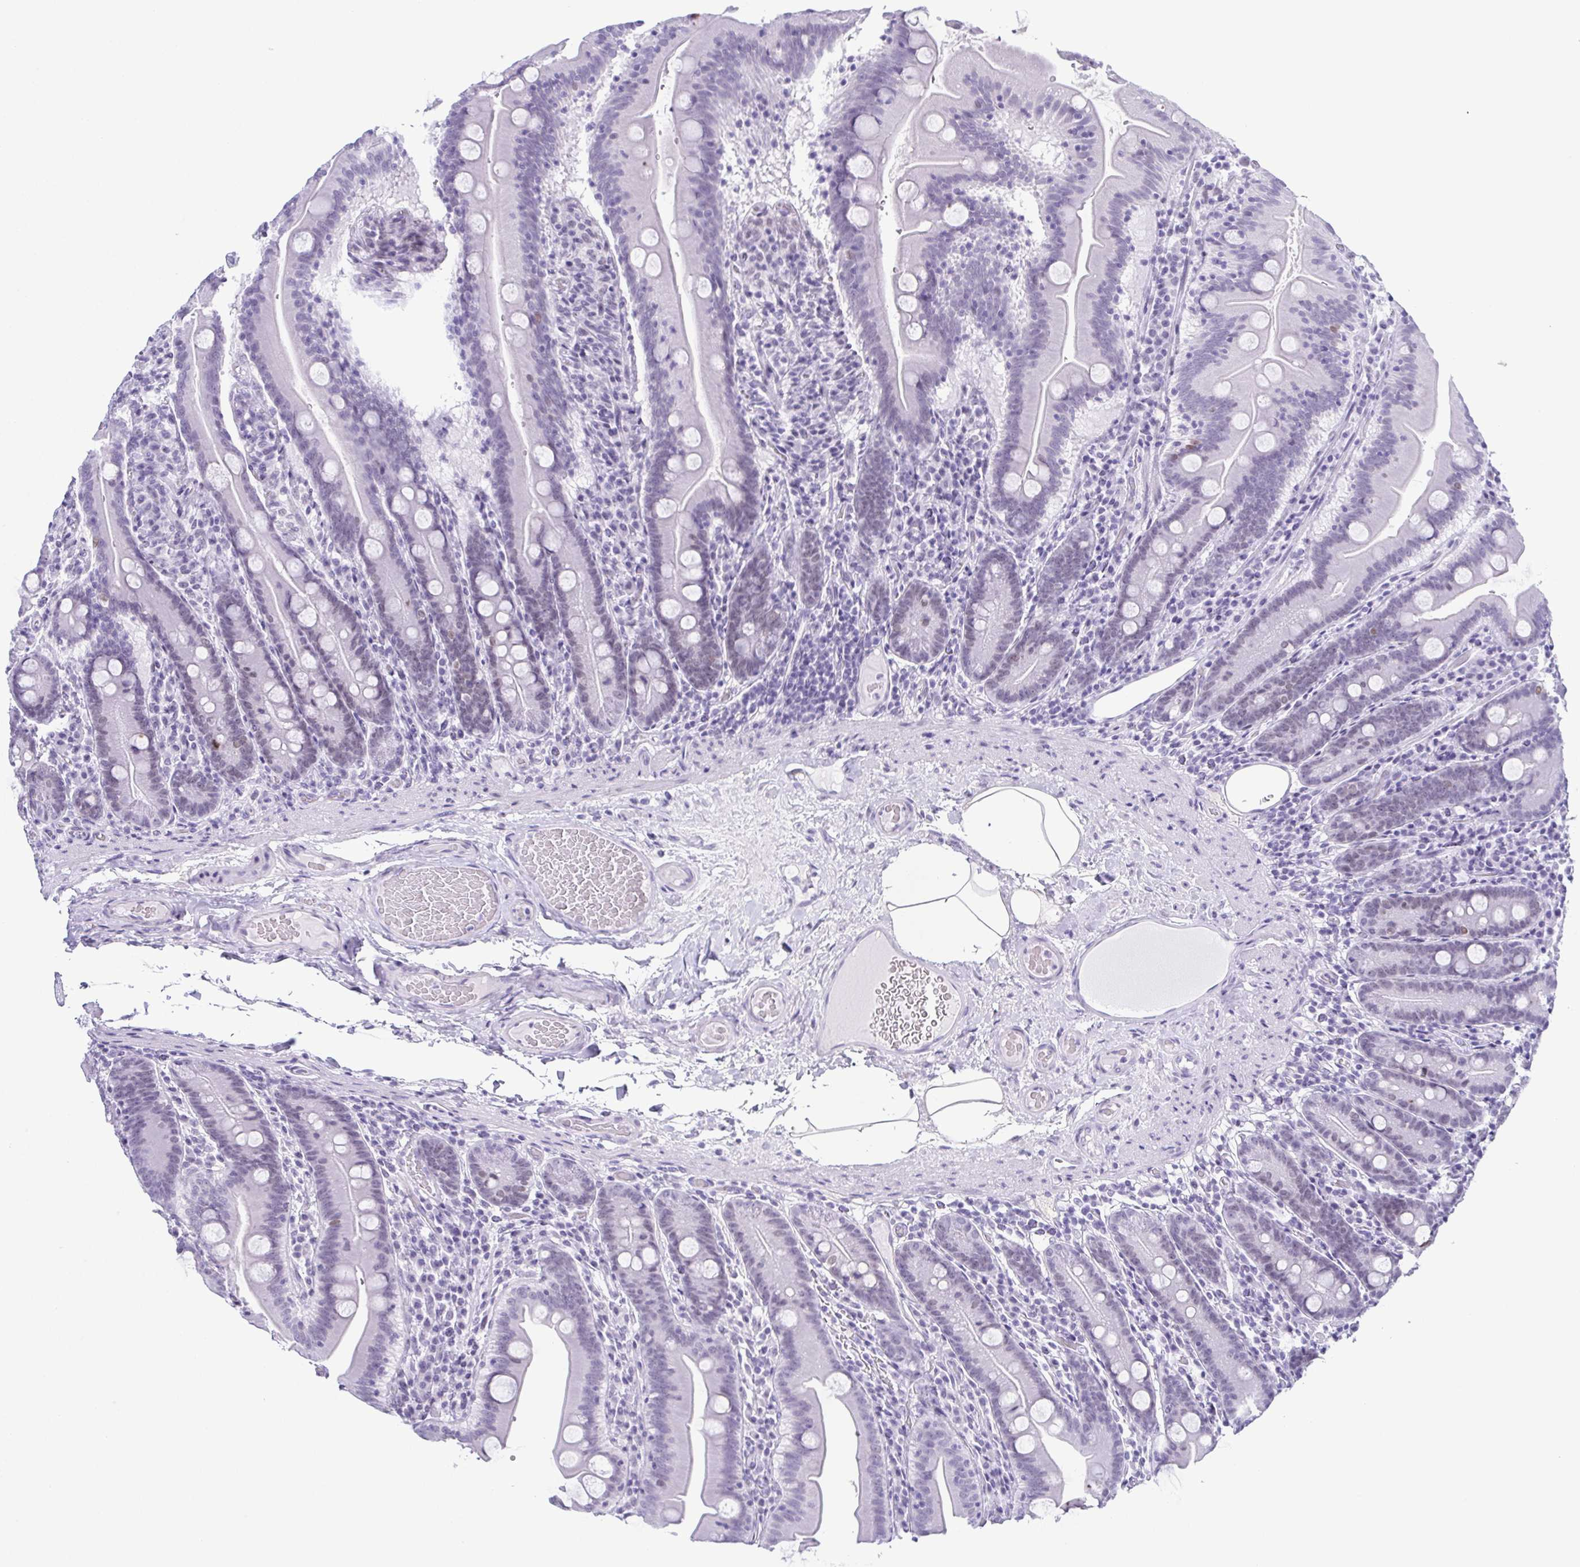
{"staining": {"intensity": "negative", "quantity": "none", "location": "none"}, "tissue": "small intestine", "cell_type": "Glandular cells", "image_type": "normal", "snomed": [{"axis": "morphology", "description": "Normal tissue, NOS"}, {"axis": "topography", "description": "Small intestine"}], "caption": "Glandular cells are negative for protein expression in unremarkable human small intestine. (IHC, brightfield microscopy, high magnification).", "gene": "SUGP2", "patient": {"sex": "male", "age": 37}}